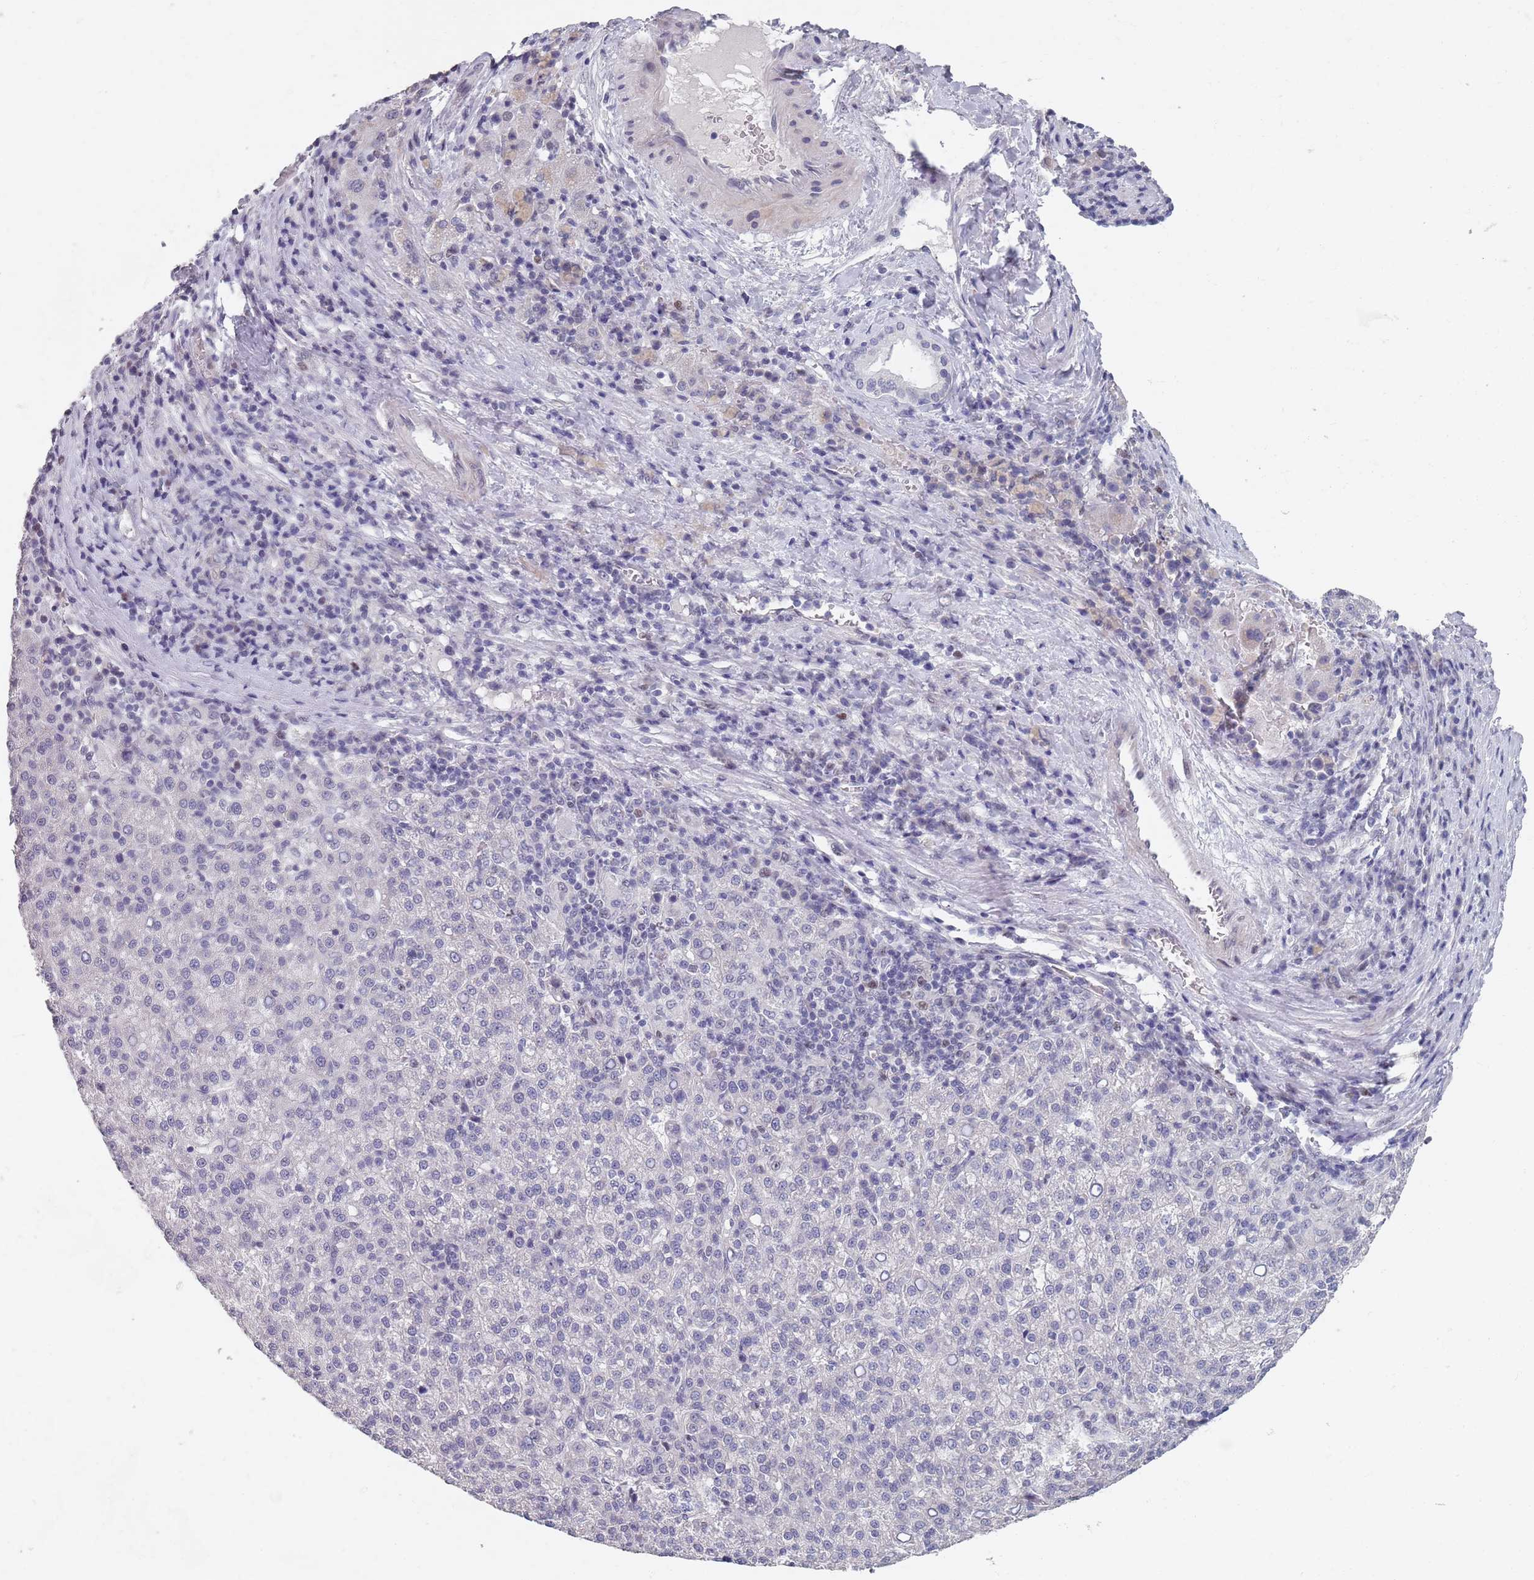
{"staining": {"intensity": "negative", "quantity": "none", "location": "none"}, "tissue": "liver cancer", "cell_type": "Tumor cells", "image_type": "cancer", "snomed": [{"axis": "morphology", "description": "Carcinoma, Hepatocellular, NOS"}, {"axis": "topography", "description": "Liver"}], "caption": "This is a photomicrograph of immunohistochemistry (IHC) staining of liver hepatocellular carcinoma, which shows no staining in tumor cells.", "gene": "SAMD1", "patient": {"sex": "female", "age": 58}}